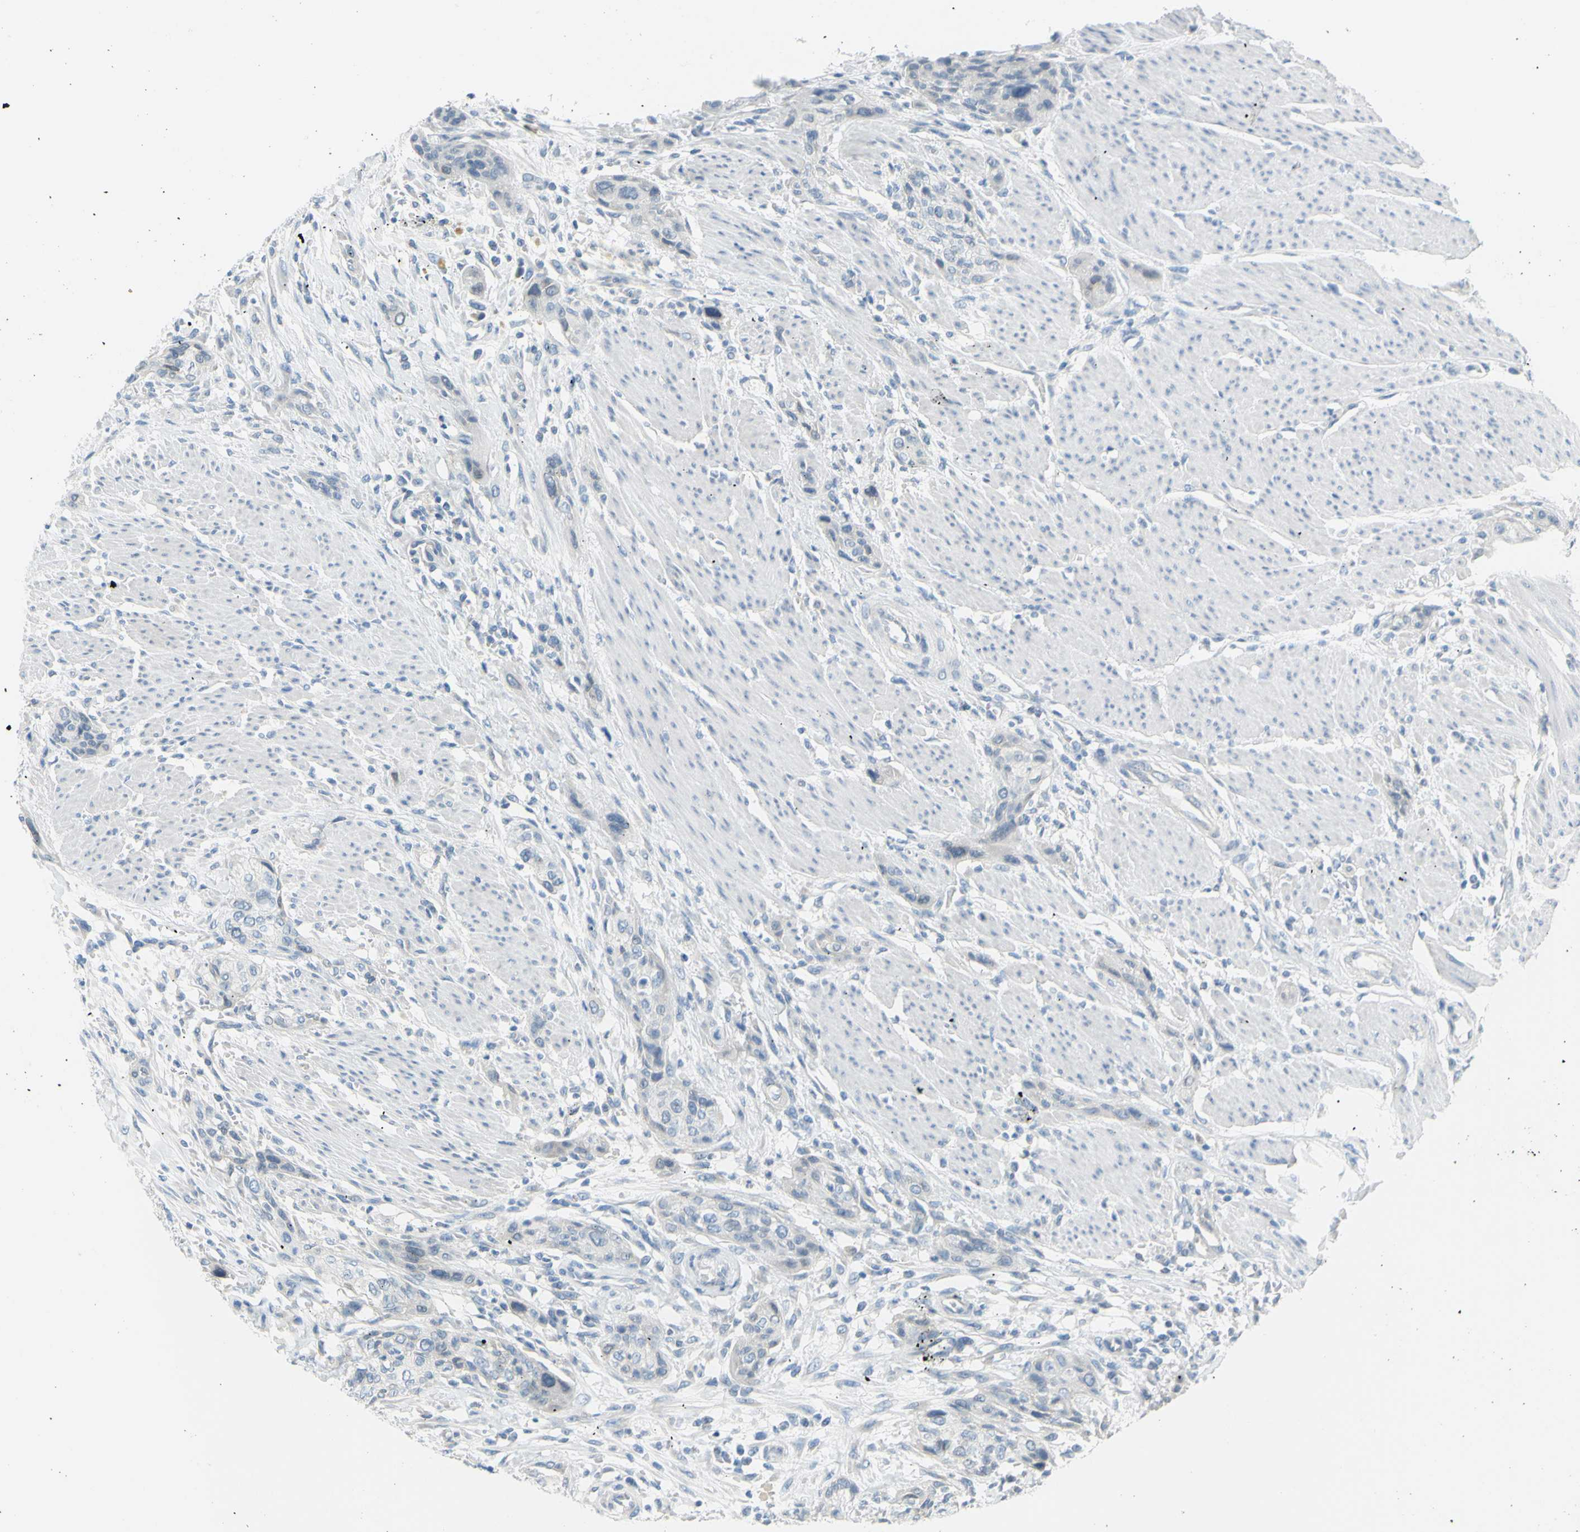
{"staining": {"intensity": "negative", "quantity": "none", "location": "none"}, "tissue": "urothelial cancer", "cell_type": "Tumor cells", "image_type": "cancer", "snomed": [{"axis": "morphology", "description": "Urothelial carcinoma, High grade"}, {"axis": "topography", "description": "Urinary bladder"}], "caption": "Human high-grade urothelial carcinoma stained for a protein using immunohistochemistry (IHC) reveals no expression in tumor cells.", "gene": "DCT", "patient": {"sex": "male", "age": 35}}